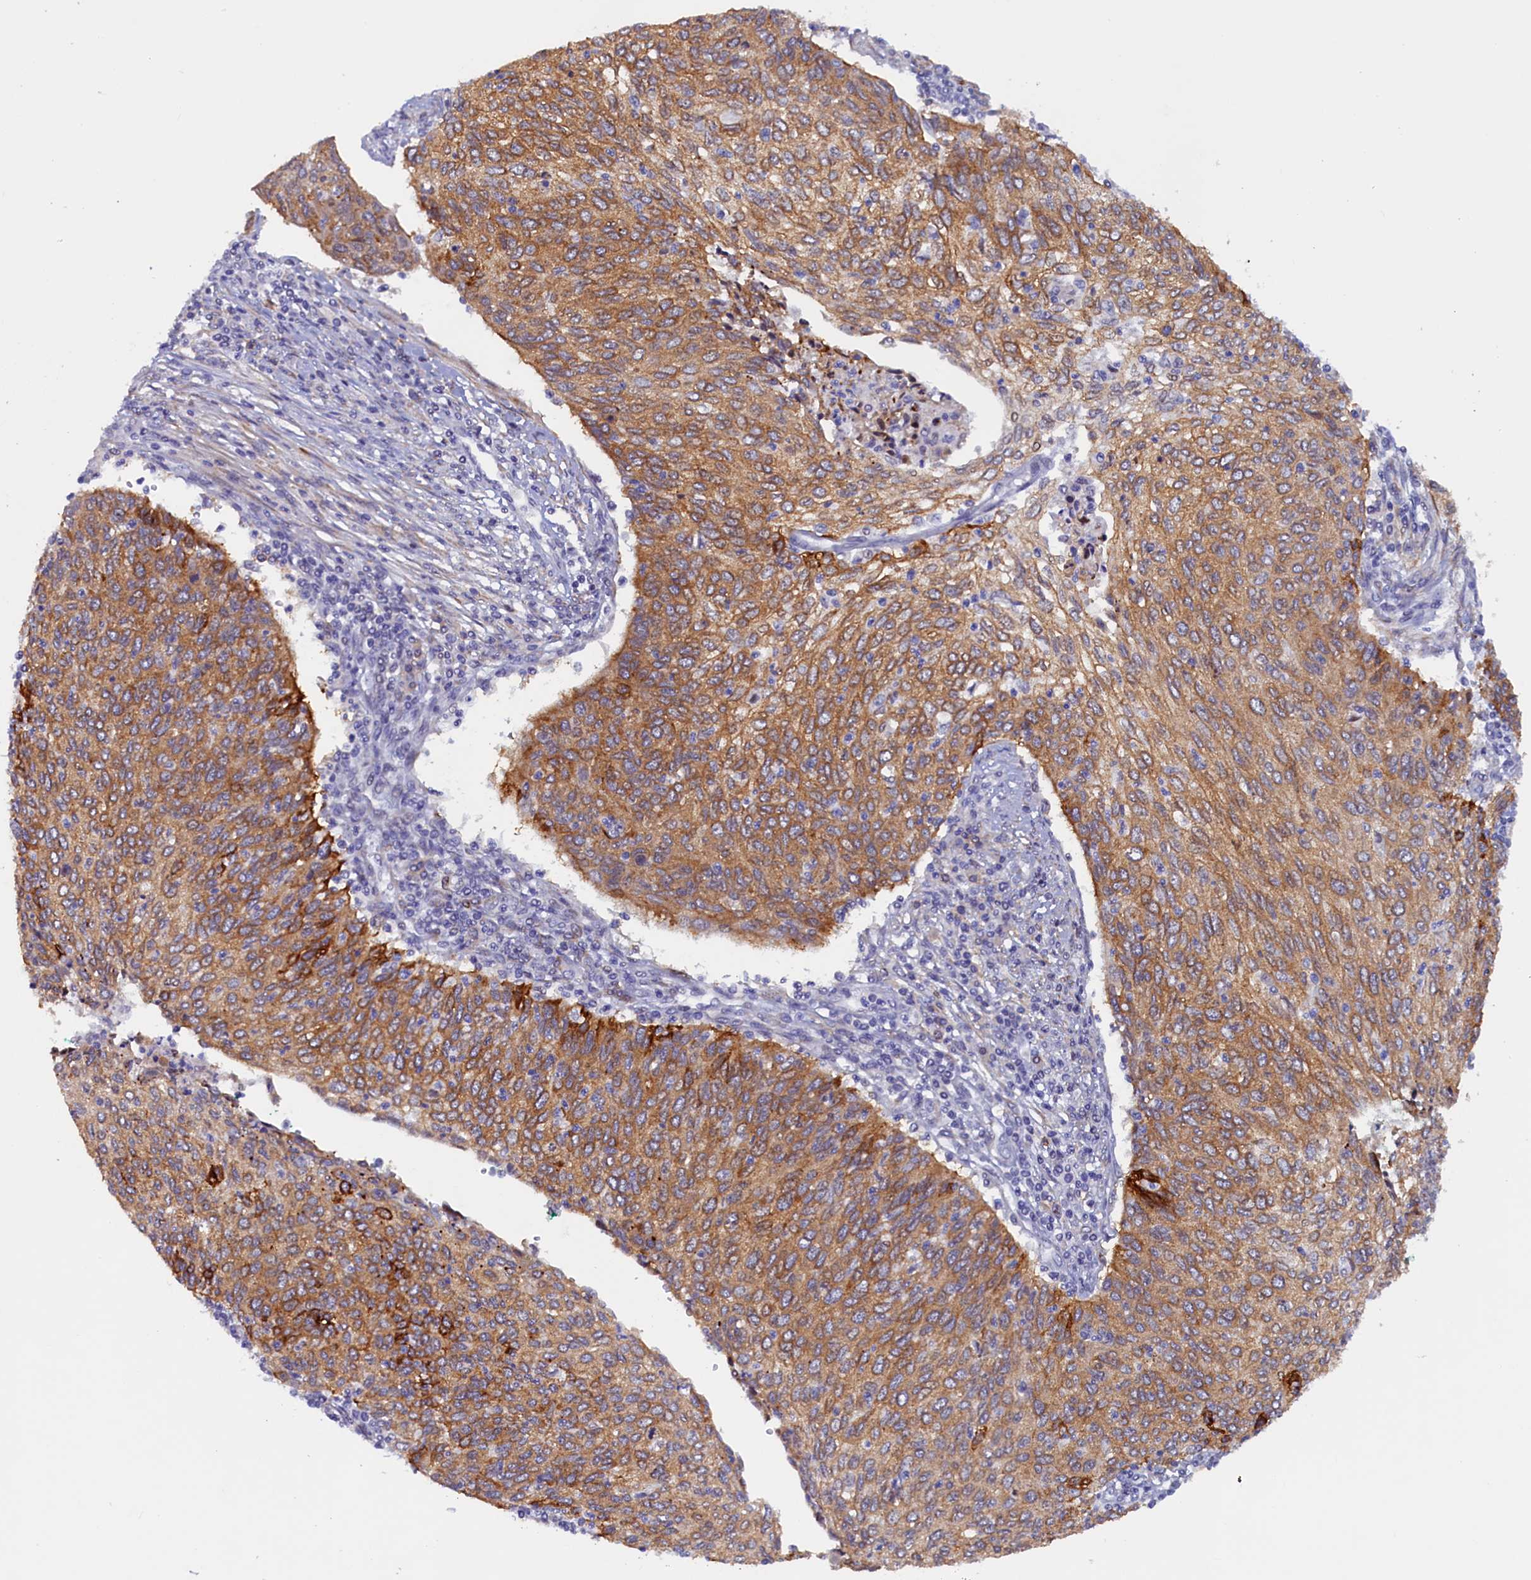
{"staining": {"intensity": "moderate", "quantity": ">75%", "location": "cytoplasmic/membranous"}, "tissue": "cervical cancer", "cell_type": "Tumor cells", "image_type": "cancer", "snomed": [{"axis": "morphology", "description": "Squamous cell carcinoma, NOS"}, {"axis": "topography", "description": "Cervix"}], "caption": "There is medium levels of moderate cytoplasmic/membranous expression in tumor cells of cervical squamous cell carcinoma, as demonstrated by immunohistochemical staining (brown color).", "gene": "PACSIN3", "patient": {"sex": "female", "age": 38}}